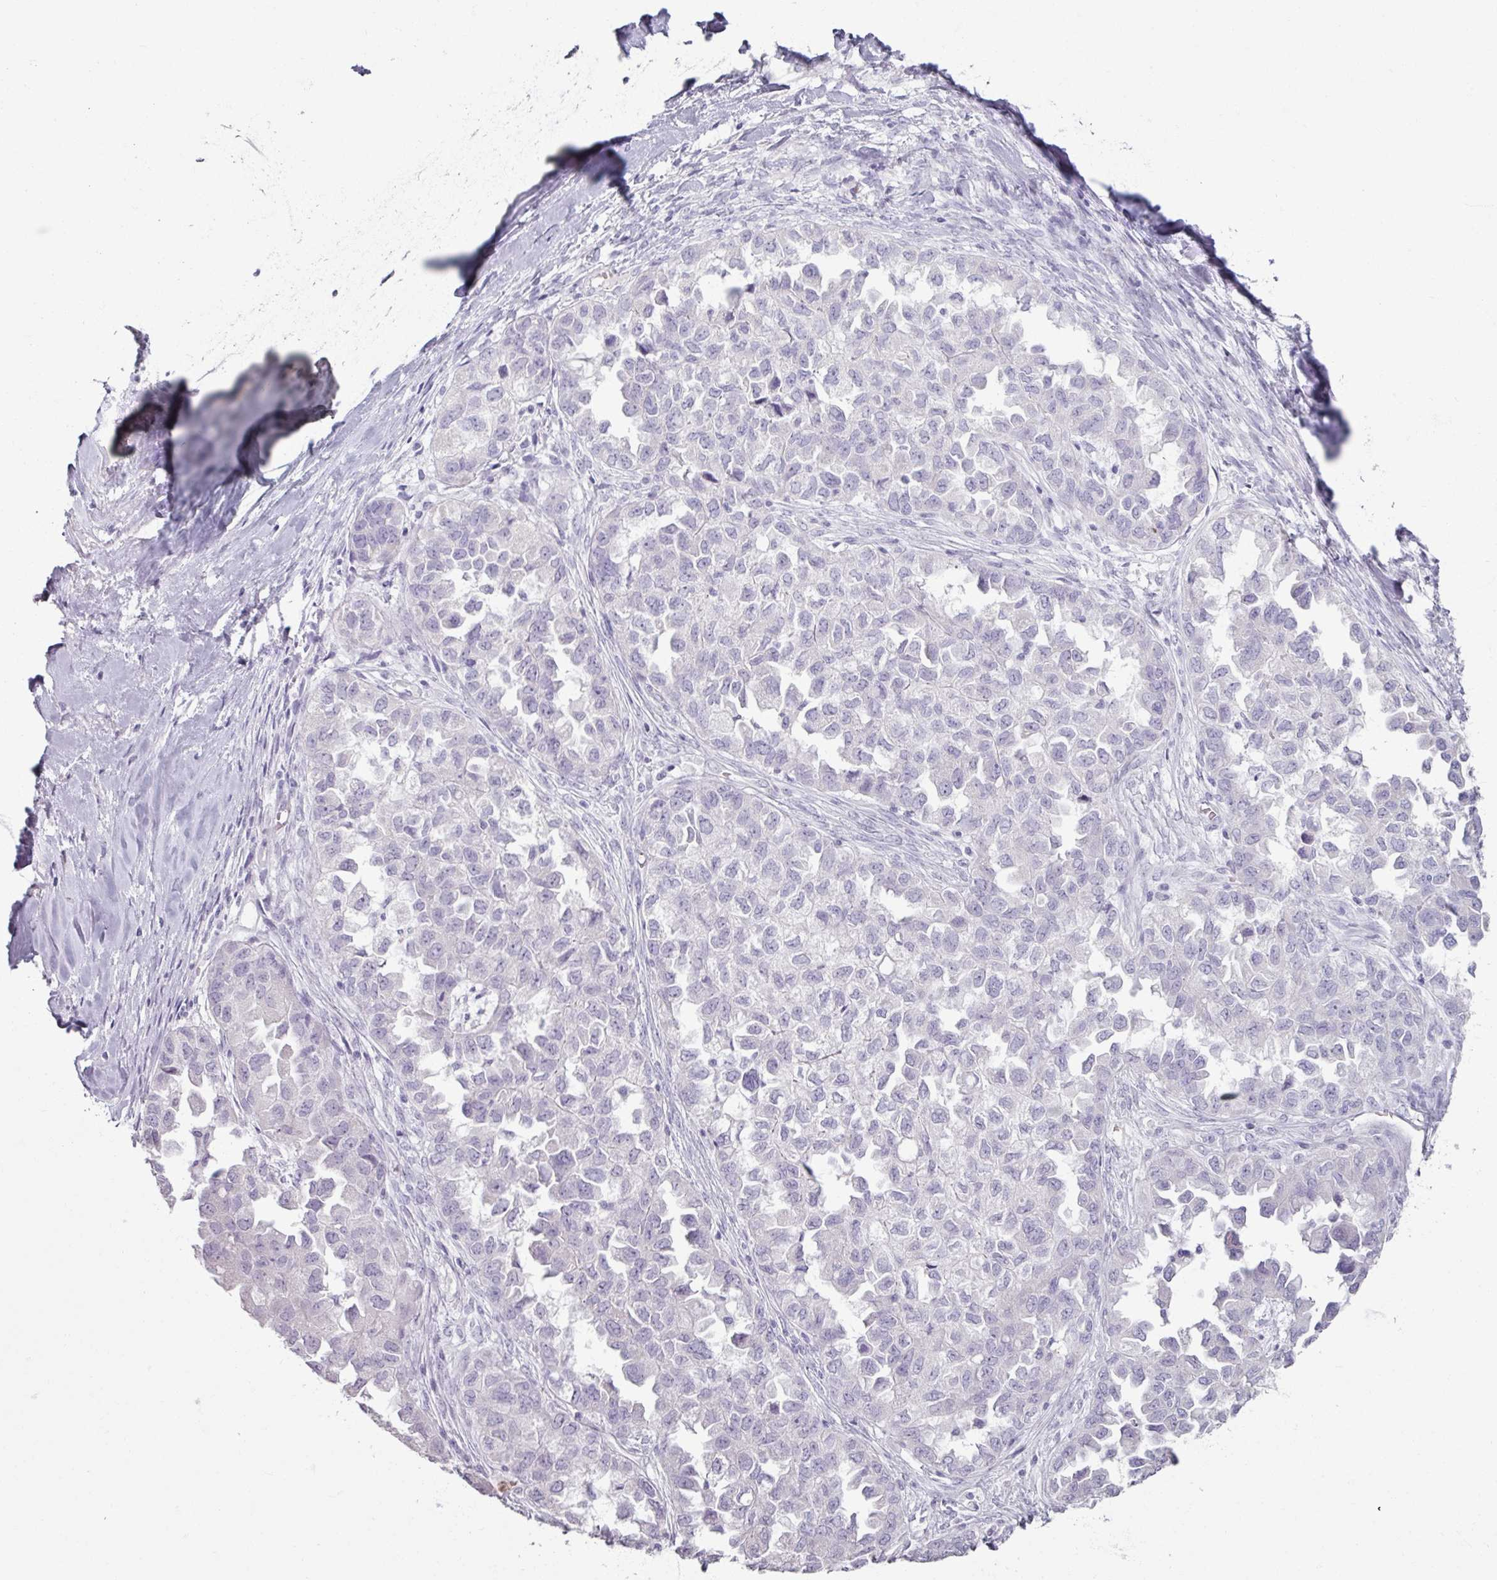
{"staining": {"intensity": "negative", "quantity": "none", "location": "none"}, "tissue": "ovarian cancer", "cell_type": "Tumor cells", "image_type": "cancer", "snomed": [{"axis": "morphology", "description": "Cystadenocarcinoma, serous, NOS"}, {"axis": "topography", "description": "Ovary"}], "caption": "DAB (3,3'-diaminobenzidine) immunohistochemical staining of ovarian cancer demonstrates no significant positivity in tumor cells.", "gene": "ARG1", "patient": {"sex": "female", "age": 84}}